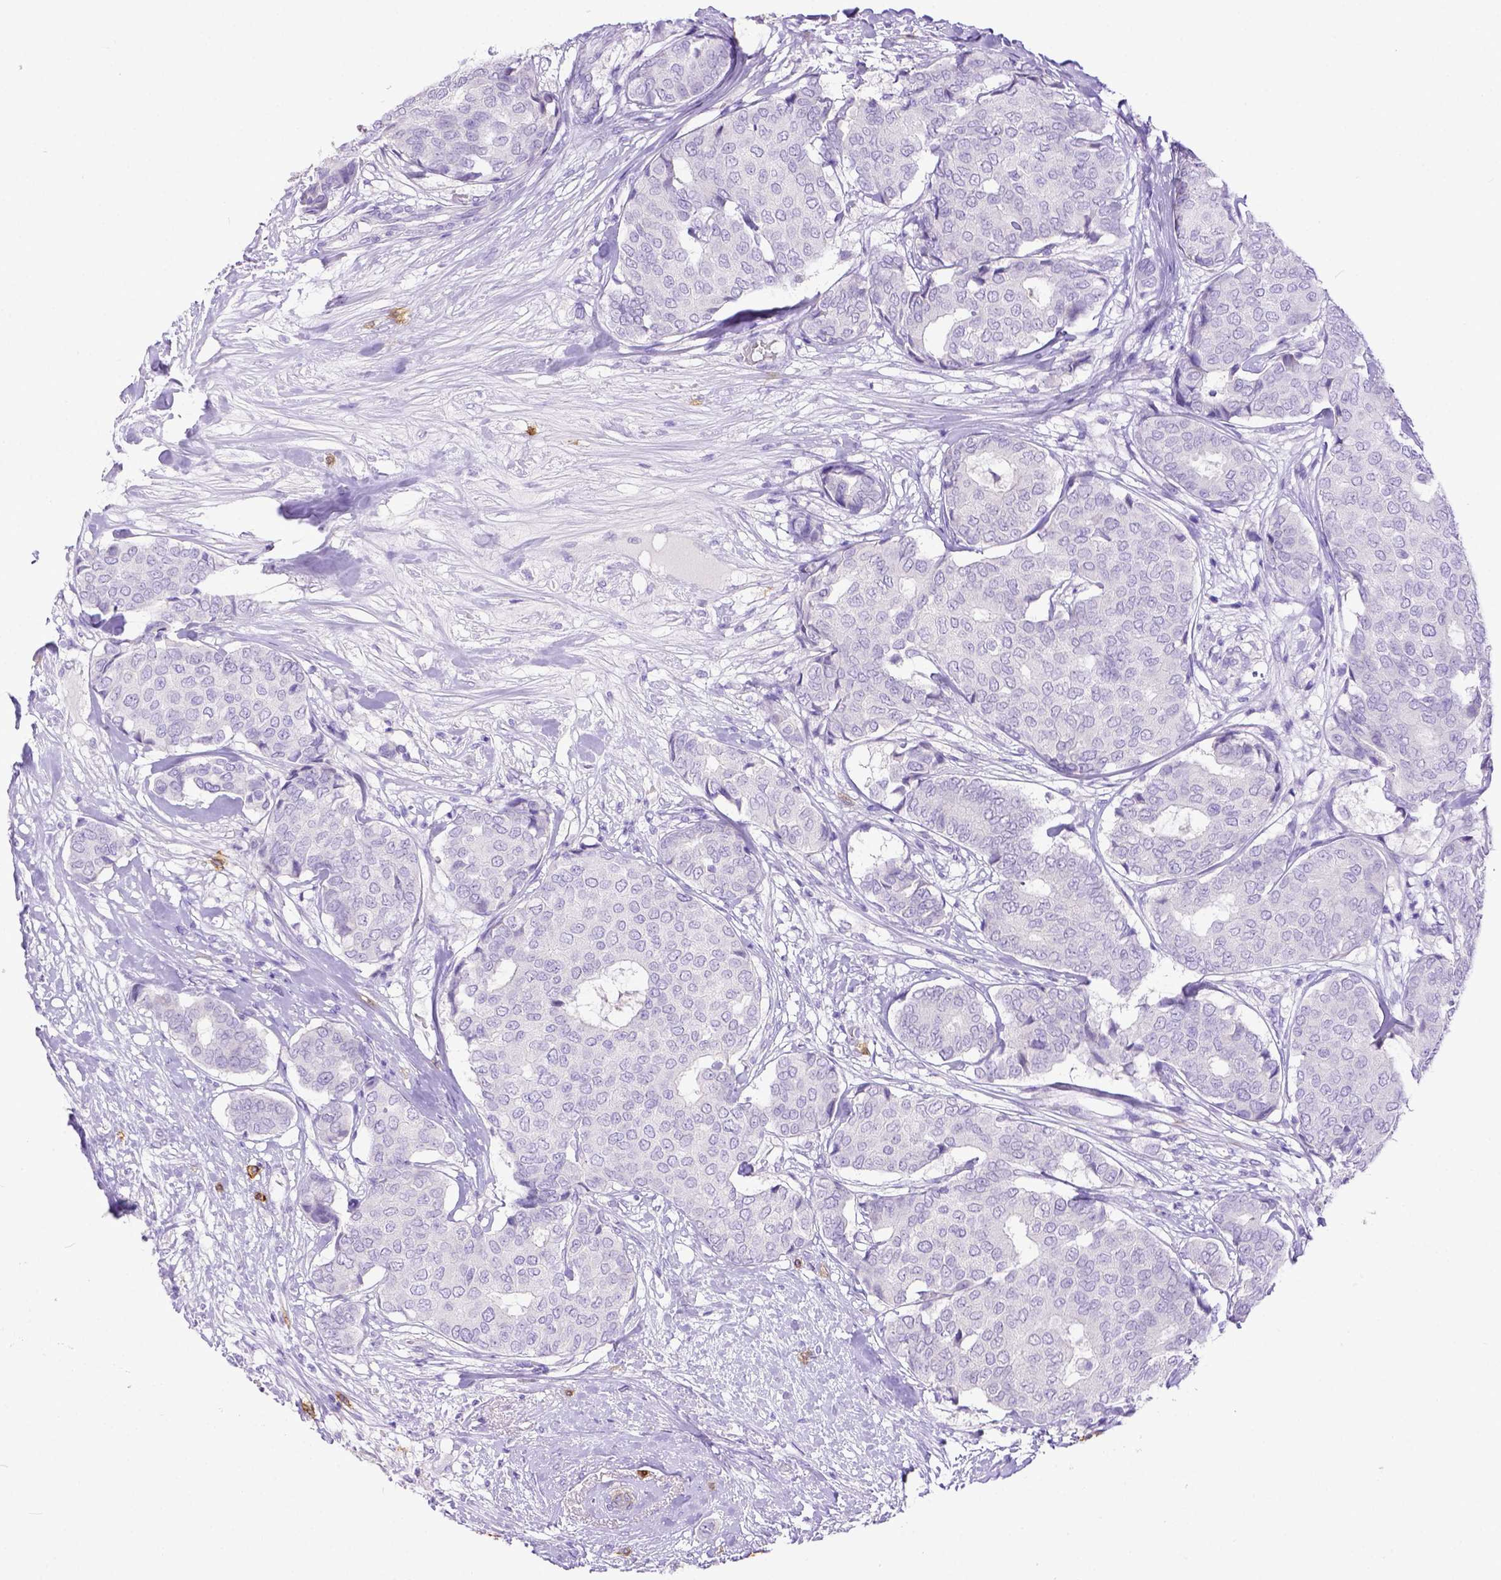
{"staining": {"intensity": "negative", "quantity": "none", "location": "none"}, "tissue": "breast cancer", "cell_type": "Tumor cells", "image_type": "cancer", "snomed": [{"axis": "morphology", "description": "Duct carcinoma"}, {"axis": "topography", "description": "Breast"}], "caption": "DAB (3,3'-diaminobenzidine) immunohistochemical staining of human intraductal carcinoma (breast) displays no significant positivity in tumor cells.", "gene": "KIT", "patient": {"sex": "female", "age": 75}}